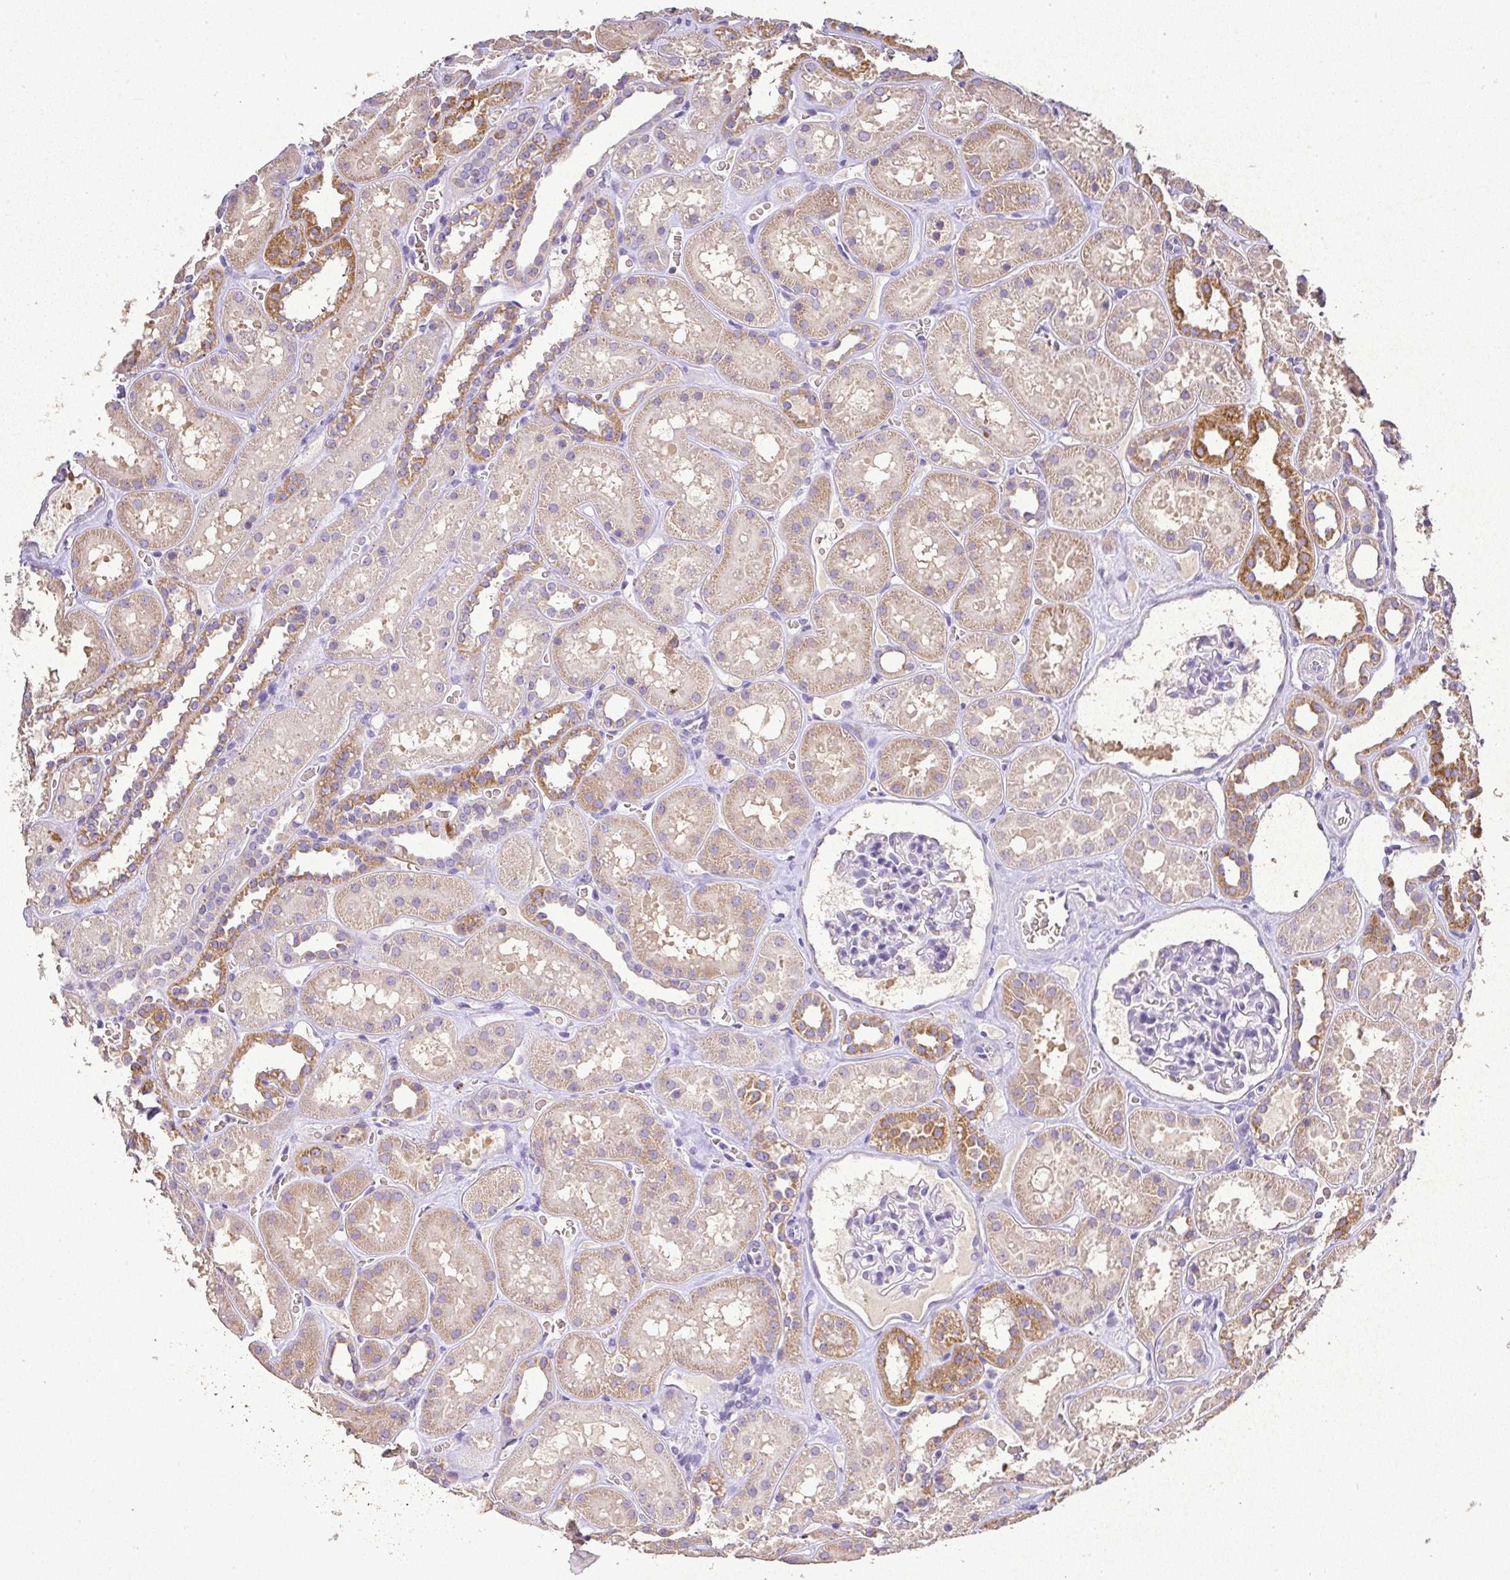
{"staining": {"intensity": "negative", "quantity": "none", "location": "none"}, "tissue": "kidney", "cell_type": "Cells in glomeruli", "image_type": "normal", "snomed": [{"axis": "morphology", "description": "Normal tissue, NOS"}, {"axis": "topography", "description": "Kidney"}], "caption": "IHC photomicrograph of normal kidney: kidney stained with DAB (3,3'-diaminobenzidine) displays no significant protein staining in cells in glomeruli. (DAB IHC with hematoxylin counter stain).", "gene": "RPS2", "patient": {"sex": "female", "age": 41}}